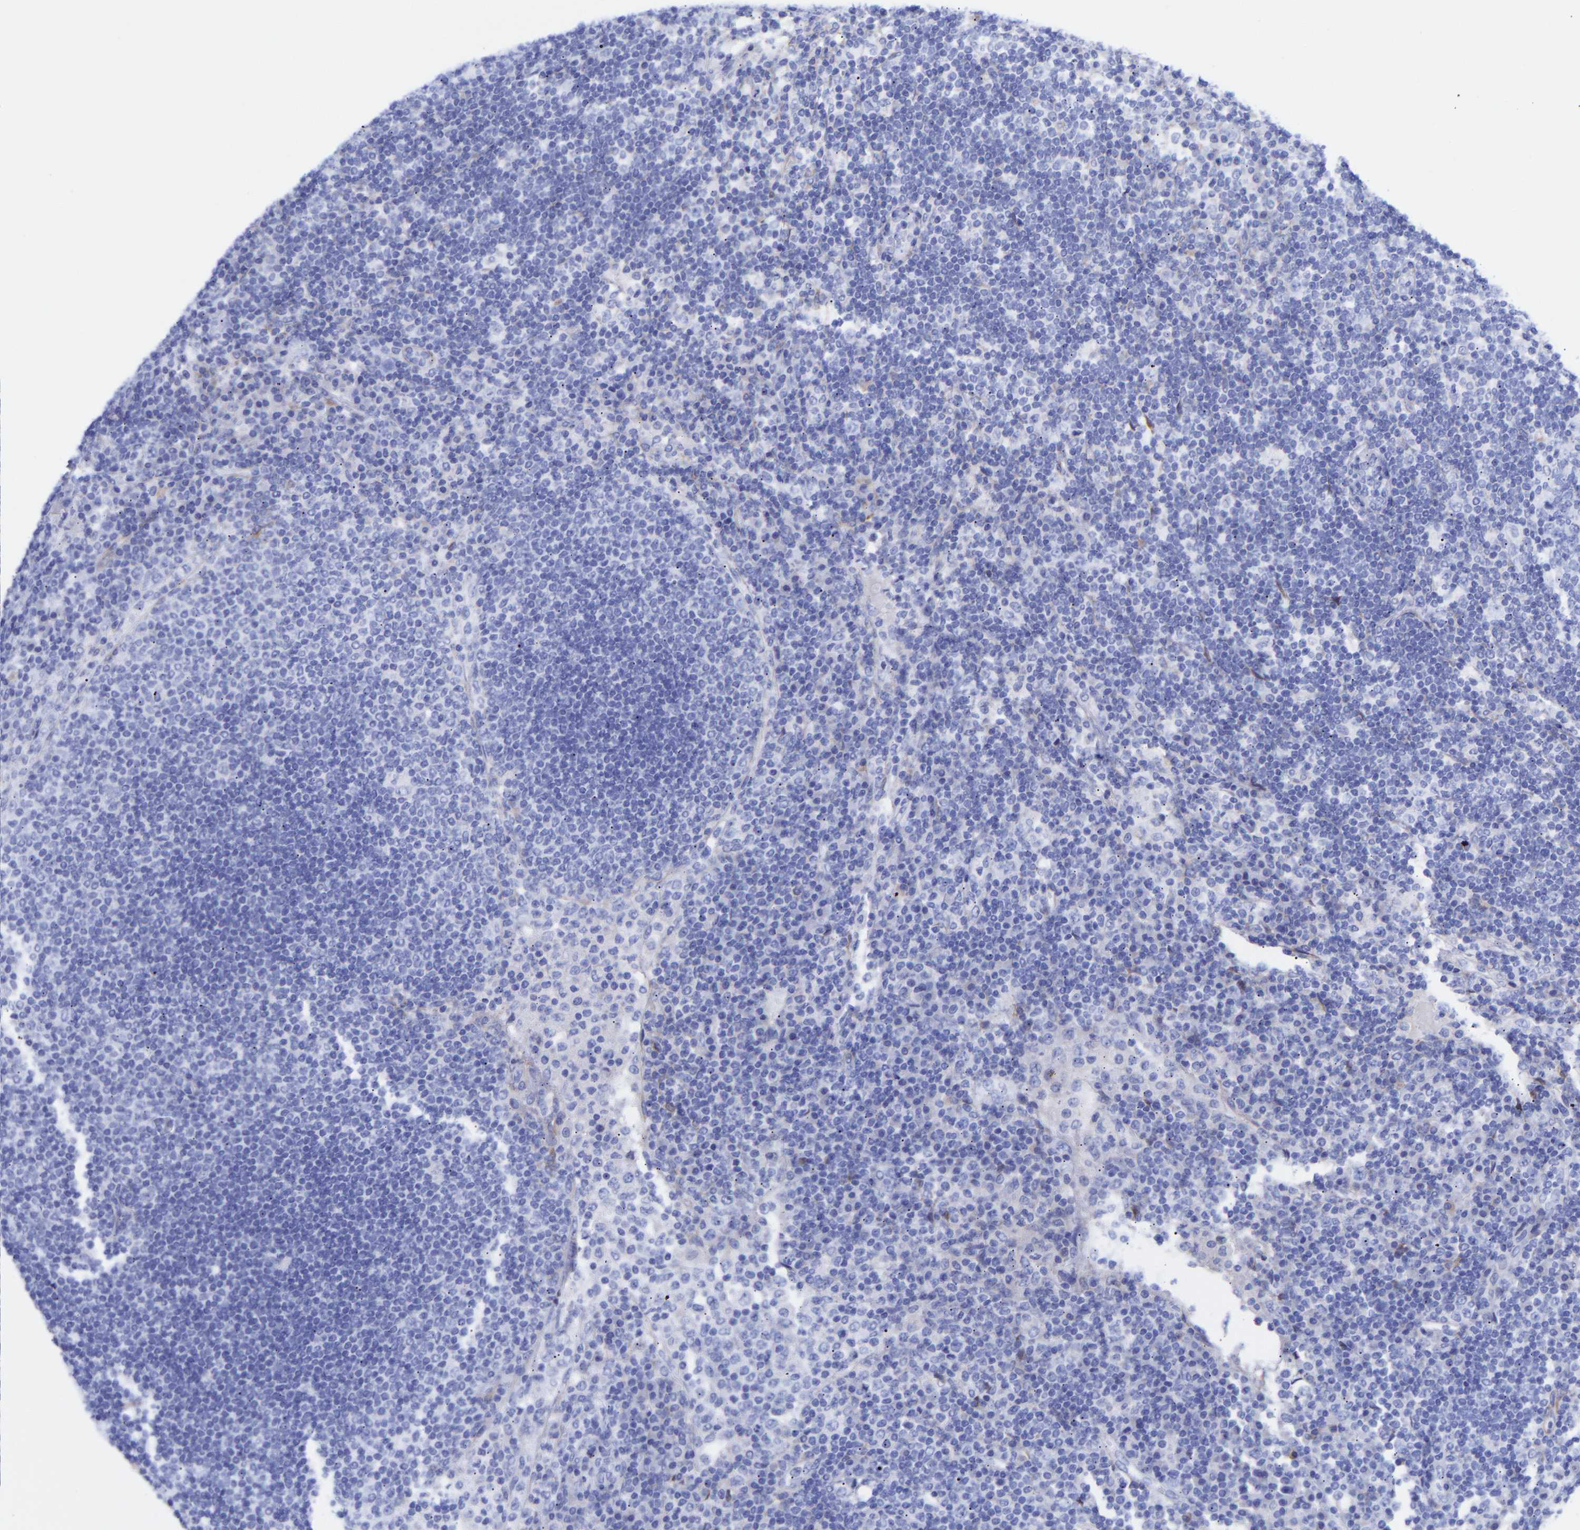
{"staining": {"intensity": "negative", "quantity": "none", "location": "none"}, "tissue": "lymph node", "cell_type": "Germinal center cells", "image_type": "normal", "snomed": [{"axis": "morphology", "description": "Normal tissue, NOS"}, {"axis": "topography", "description": "Lymph node"}], "caption": "Photomicrograph shows no significant protein staining in germinal center cells of unremarkable lymph node. (Stains: DAB (3,3'-diaminobenzidine) immunohistochemistry with hematoxylin counter stain, Microscopy: brightfield microscopy at high magnification).", "gene": "AMPH", "patient": {"sex": "female", "age": 53}}